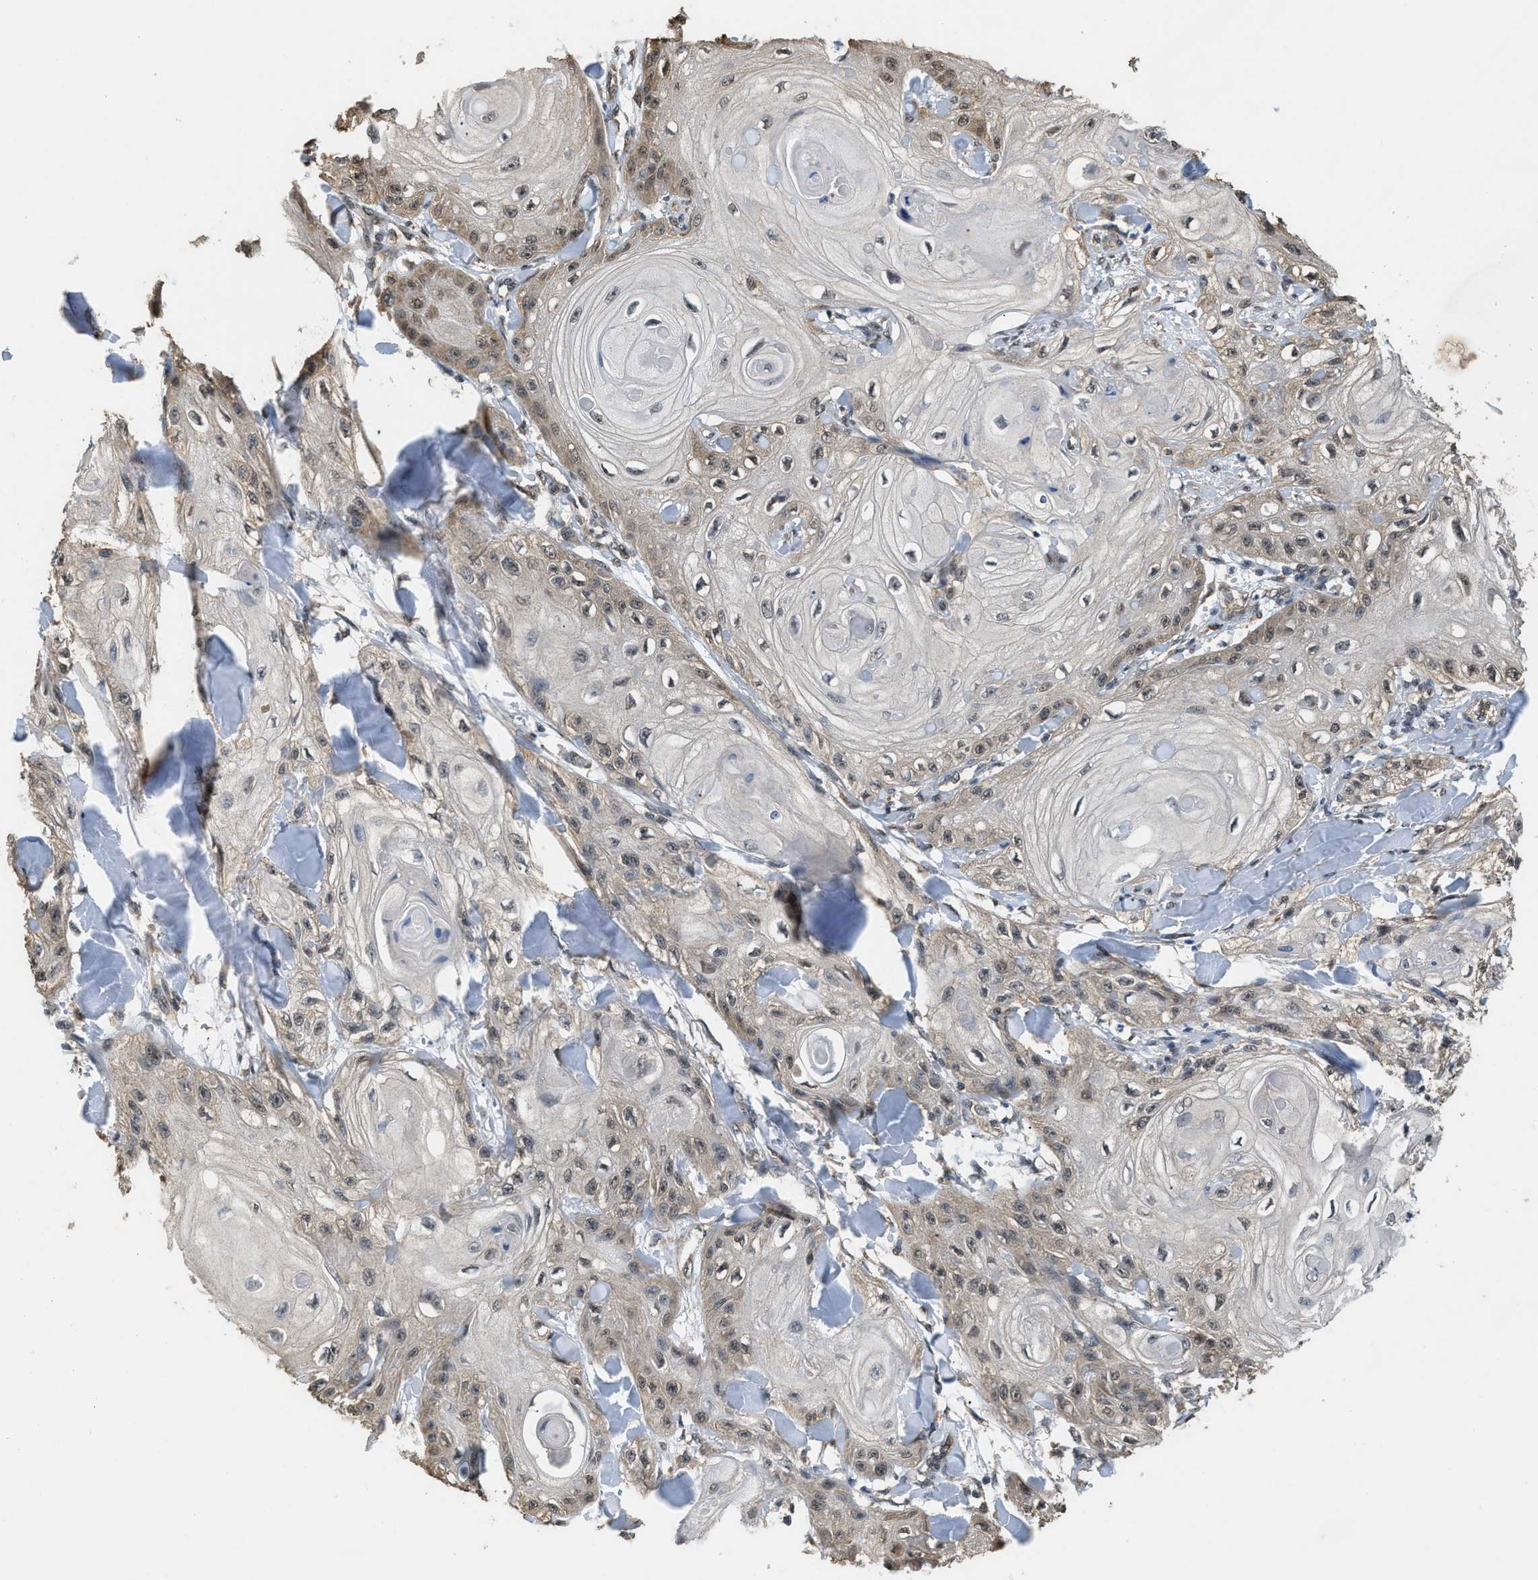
{"staining": {"intensity": "weak", "quantity": "25%-75%", "location": "cytoplasmic/membranous,nuclear"}, "tissue": "skin cancer", "cell_type": "Tumor cells", "image_type": "cancer", "snomed": [{"axis": "morphology", "description": "Squamous cell carcinoma, NOS"}, {"axis": "topography", "description": "Skin"}], "caption": "This micrograph exhibits skin squamous cell carcinoma stained with immunohistochemistry (IHC) to label a protein in brown. The cytoplasmic/membranous and nuclear of tumor cells show weak positivity for the protein. Nuclei are counter-stained blue.", "gene": "DENND6B", "patient": {"sex": "male", "age": 74}}